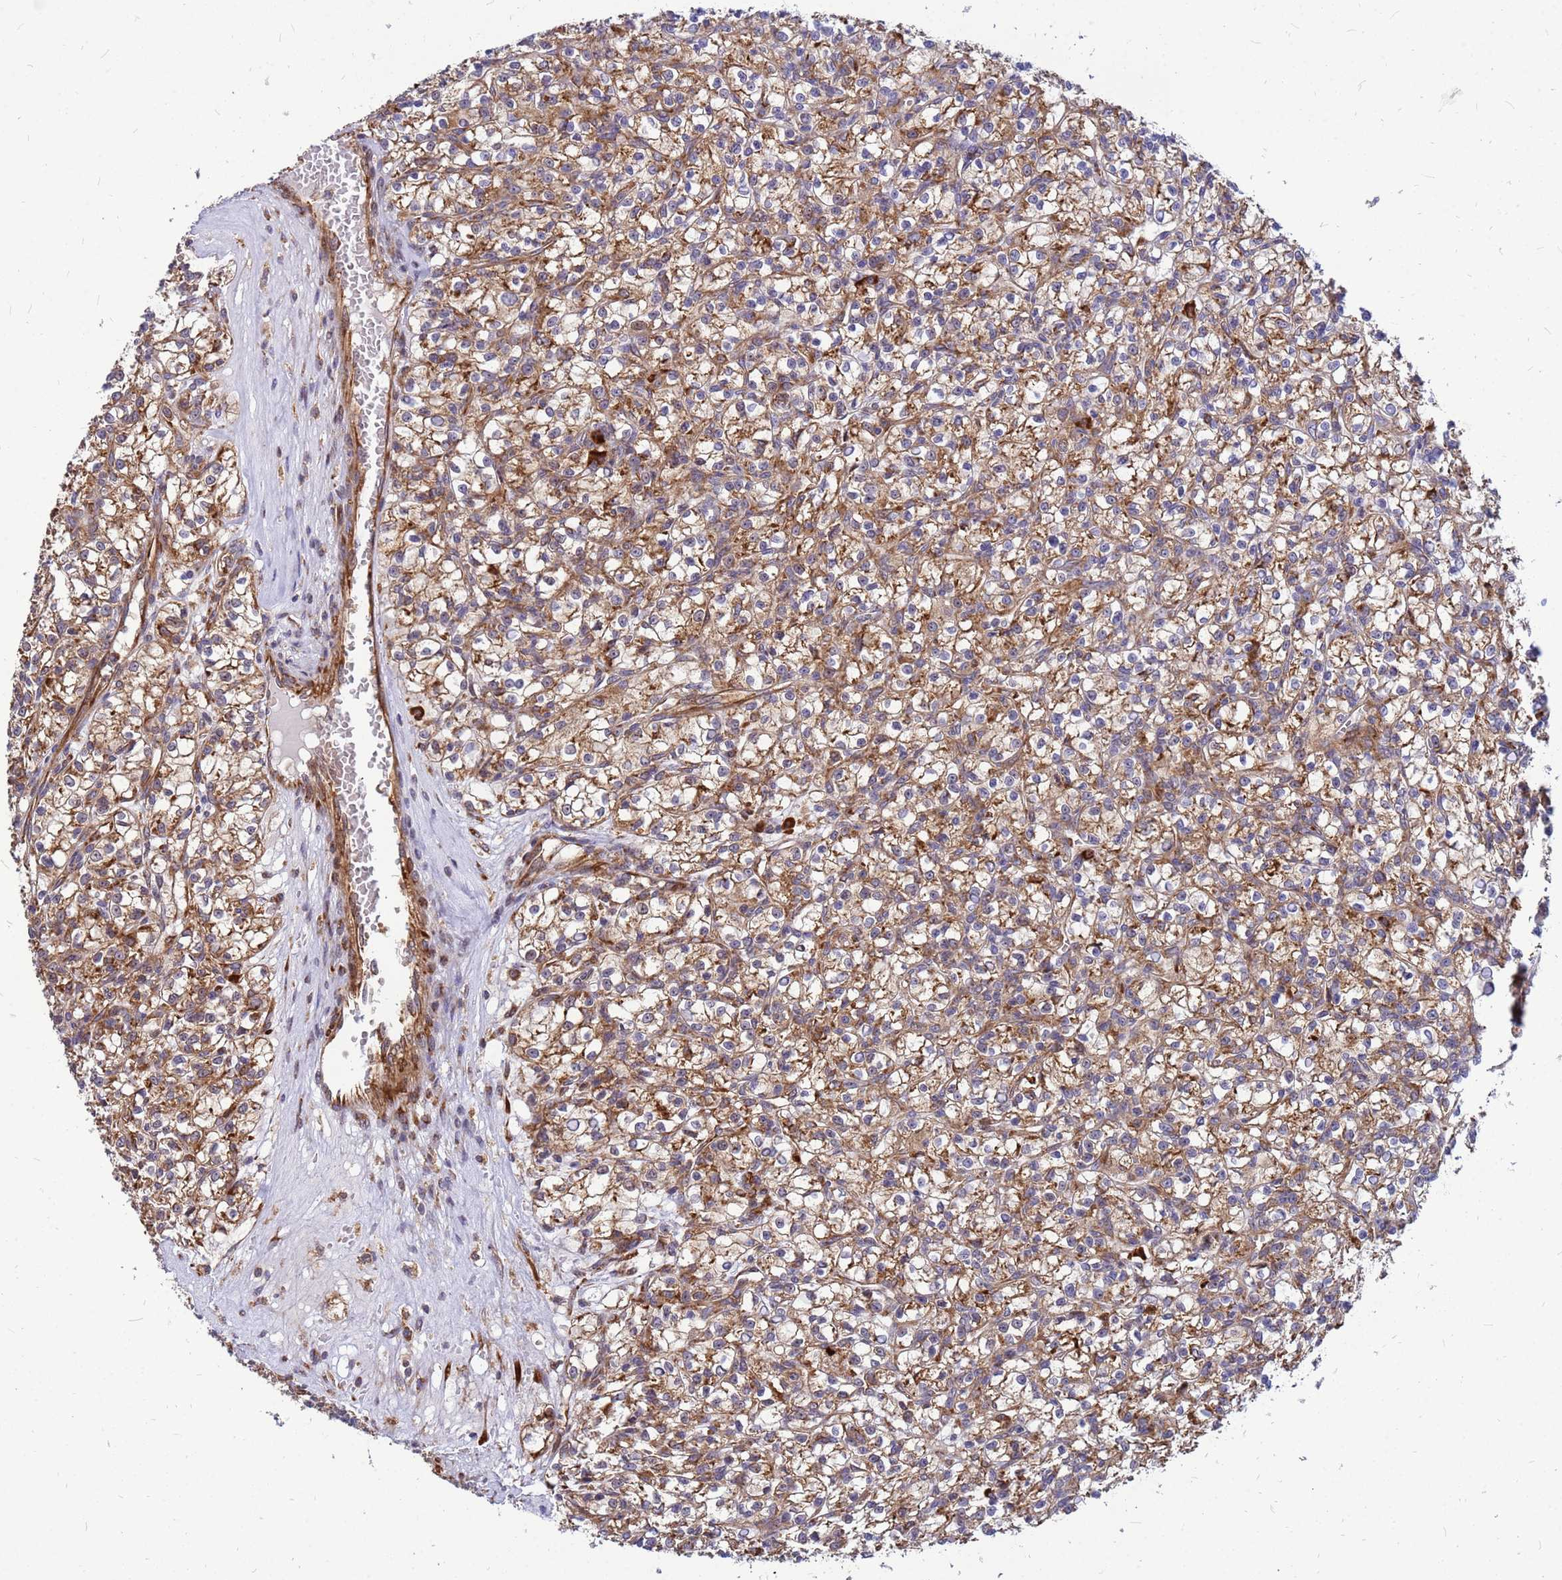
{"staining": {"intensity": "moderate", "quantity": ">75%", "location": "cytoplasmic/membranous"}, "tissue": "renal cancer", "cell_type": "Tumor cells", "image_type": "cancer", "snomed": [{"axis": "morphology", "description": "Adenocarcinoma, NOS"}, {"axis": "topography", "description": "Kidney"}], "caption": "A micrograph of renal adenocarcinoma stained for a protein demonstrates moderate cytoplasmic/membranous brown staining in tumor cells. (DAB = brown stain, brightfield microscopy at high magnification).", "gene": "RPL8", "patient": {"sex": "female", "age": 59}}